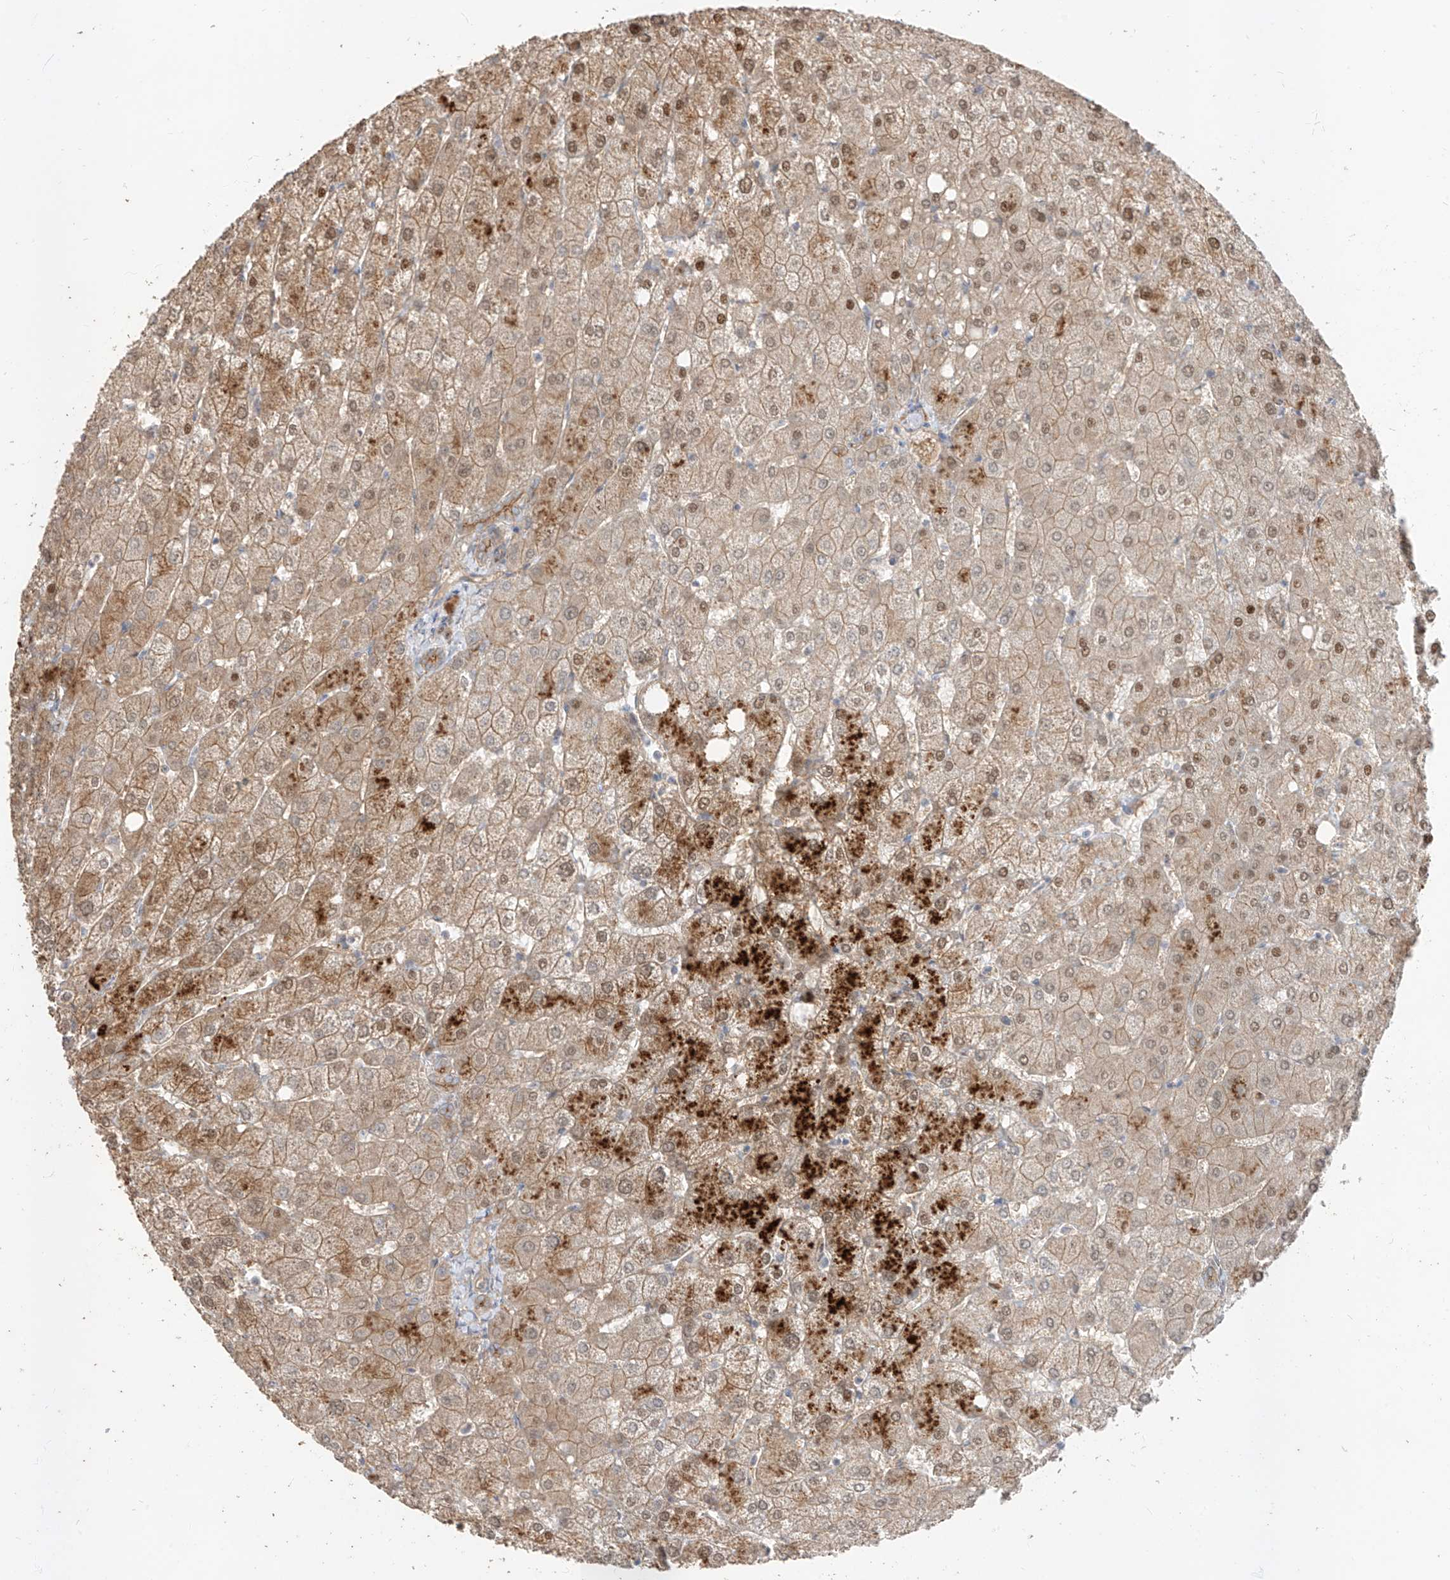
{"staining": {"intensity": "moderate", "quantity": "25%-75%", "location": "cytoplasmic/membranous"}, "tissue": "liver", "cell_type": "Cholangiocytes", "image_type": "normal", "snomed": [{"axis": "morphology", "description": "Normal tissue, NOS"}, {"axis": "topography", "description": "Liver"}], "caption": "This histopathology image reveals immunohistochemistry staining of normal human liver, with medium moderate cytoplasmic/membranous staining in about 25%-75% of cholangiocytes.", "gene": "EPHX4", "patient": {"sex": "female", "age": 54}}